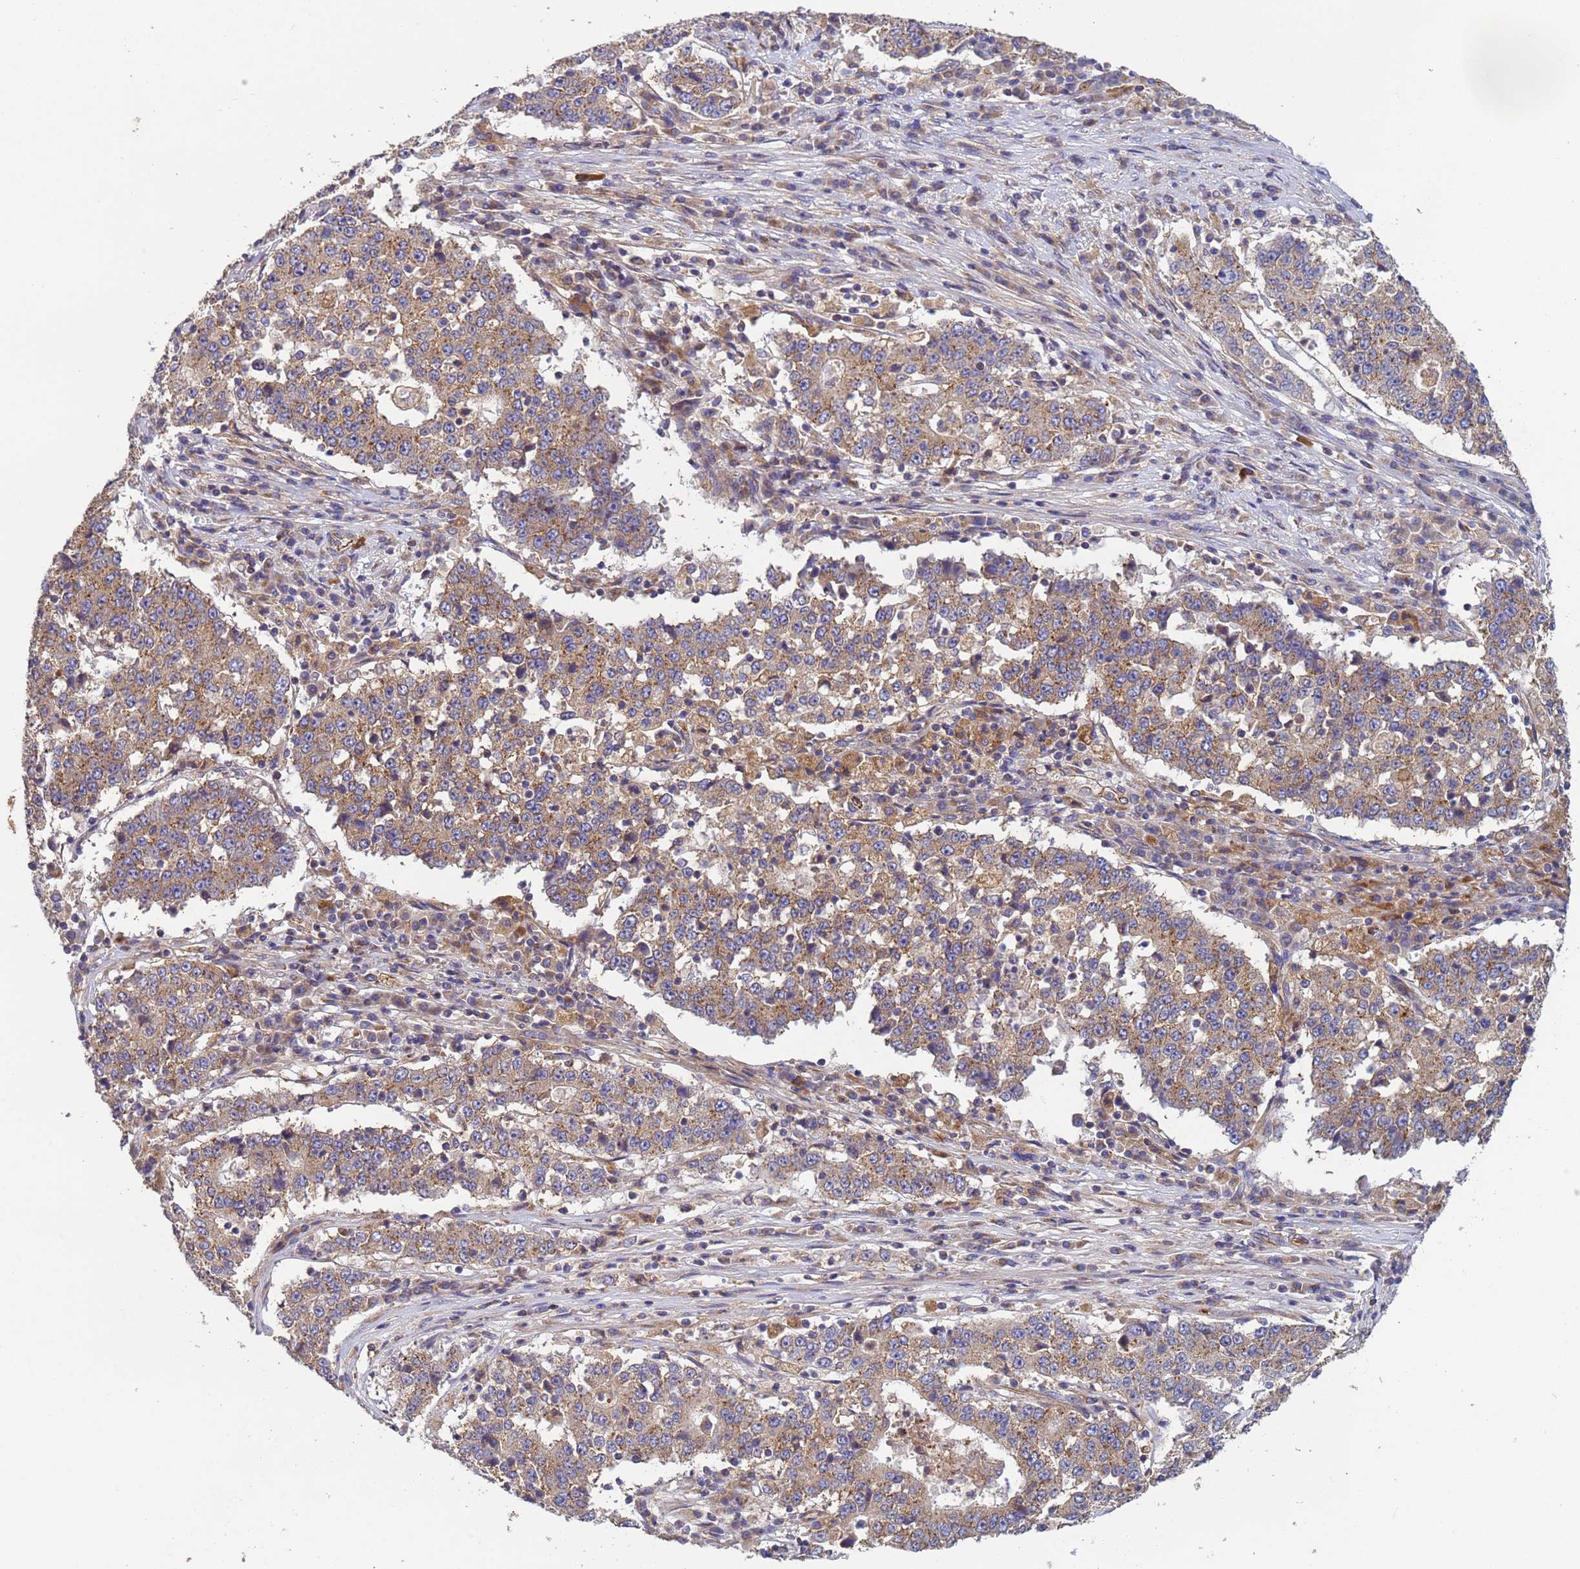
{"staining": {"intensity": "weak", "quantity": ">75%", "location": "cytoplasmic/membranous"}, "tissue": "stomach cancer", "cell_type": "Tumor cells", "image_type": "cancer", "snomed": [{"axis": "morphology", "description": "Adenocarcinoma, NOS"}, {"axis": "topography", "description": "Stomach"}], "caption": "Human stomach adenocarcinoma stained with a protein marker reveals weak staining in tumor cells.", "gene": "RAB10", "patient": {"sex": "male", "age": 59}}